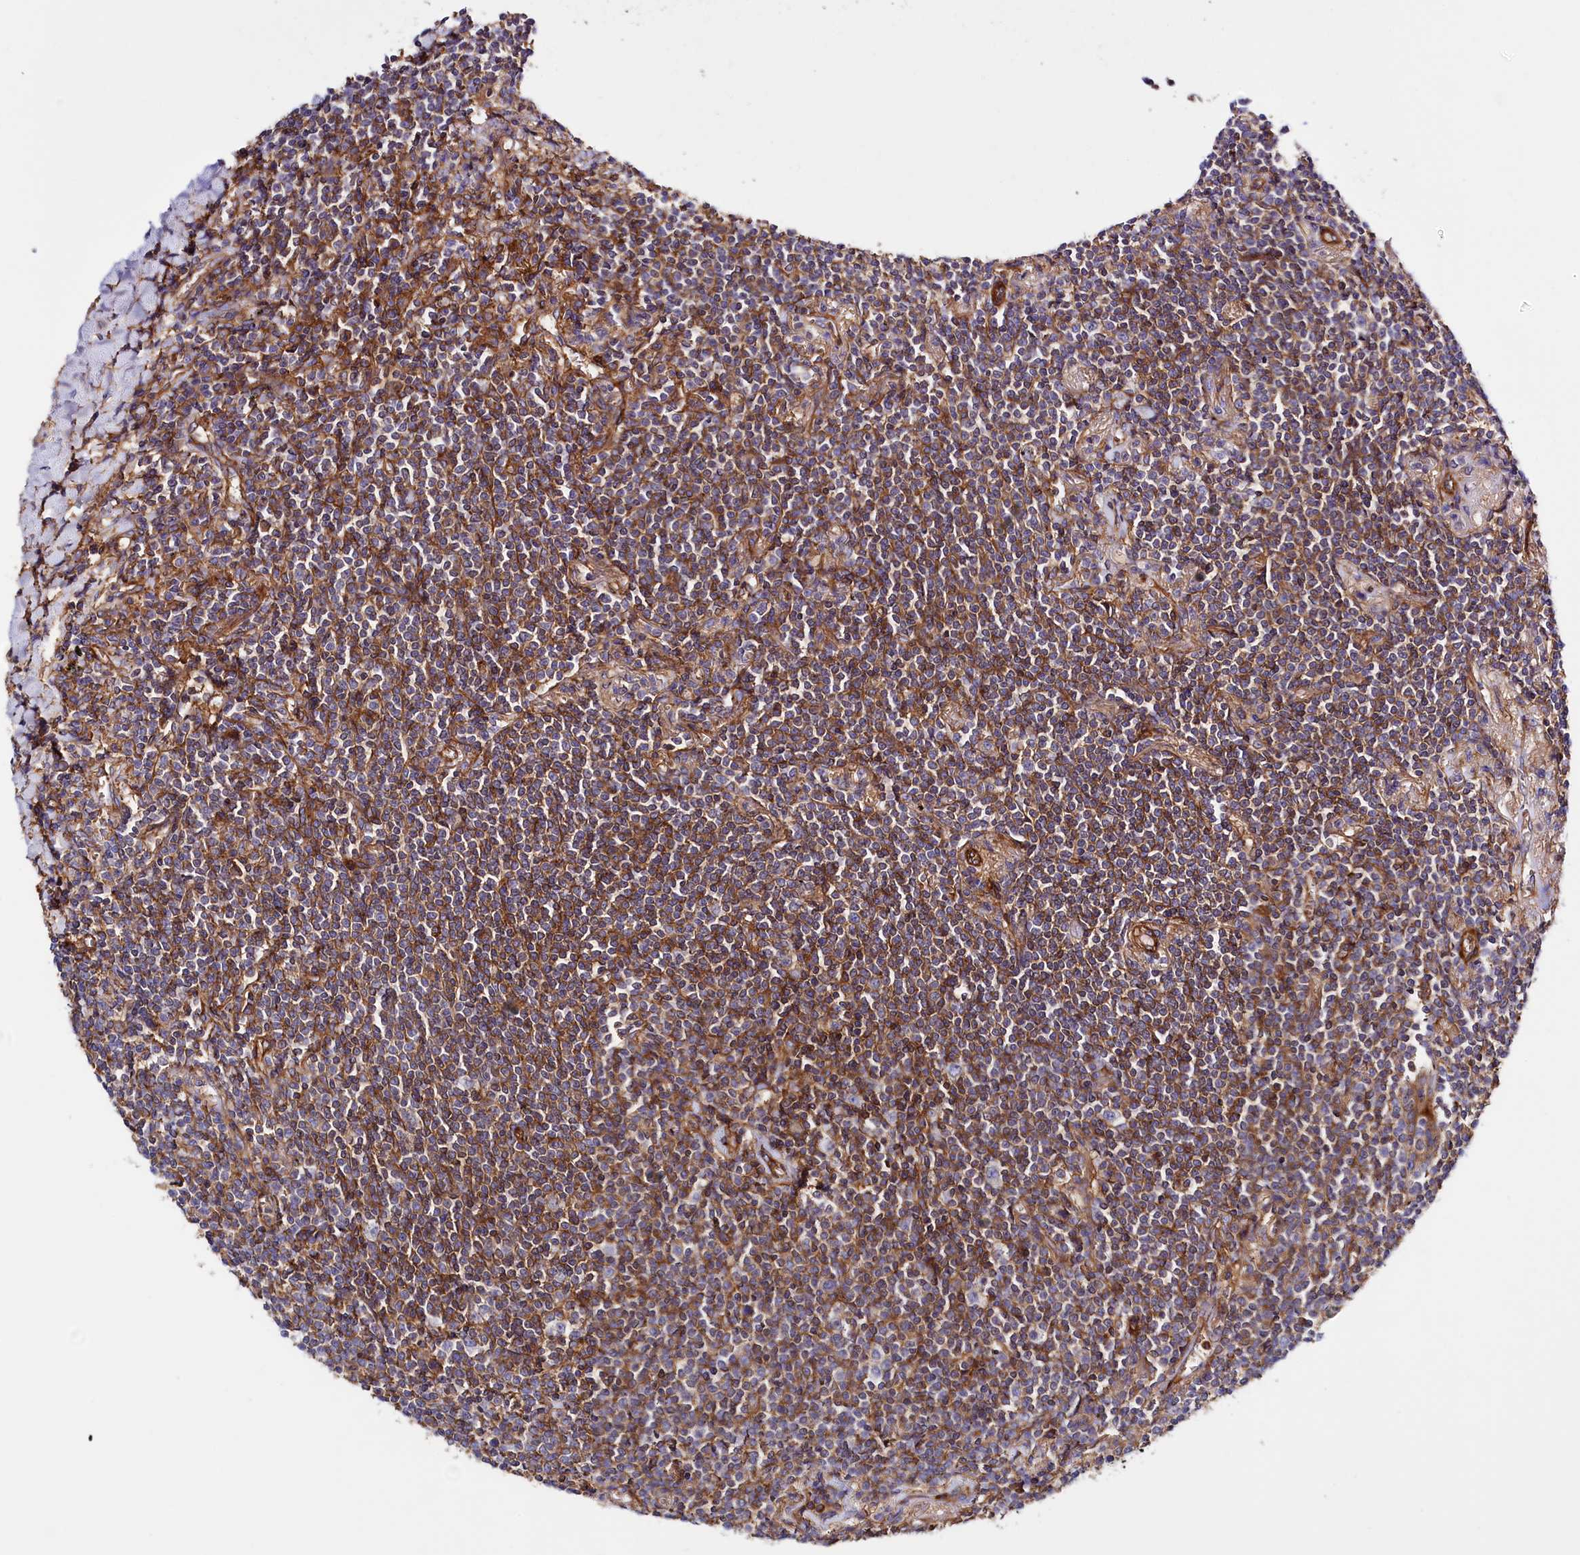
{"staining": {"intensity": "moderate", "quantity": ">75%", "location": "cytoplasmic/membranous"}, "tissue": "lymphoma", "cell_type": "Tumor cells", "image_type": "cancer", "snomed": [{"axis": "morphology", "description": "Malignant lymphoma, non-Hodgkin's type, Low grade"}, {"axis": "topography", "description": "Lung"}], "caption": "Lymphoma stained for a protein (brown) displays moderate cytoplasmic/membranous positive expression in about >75% of tumor cells.", "gene": "ANO6", "patient": {"sex": "female", "age": 71}}